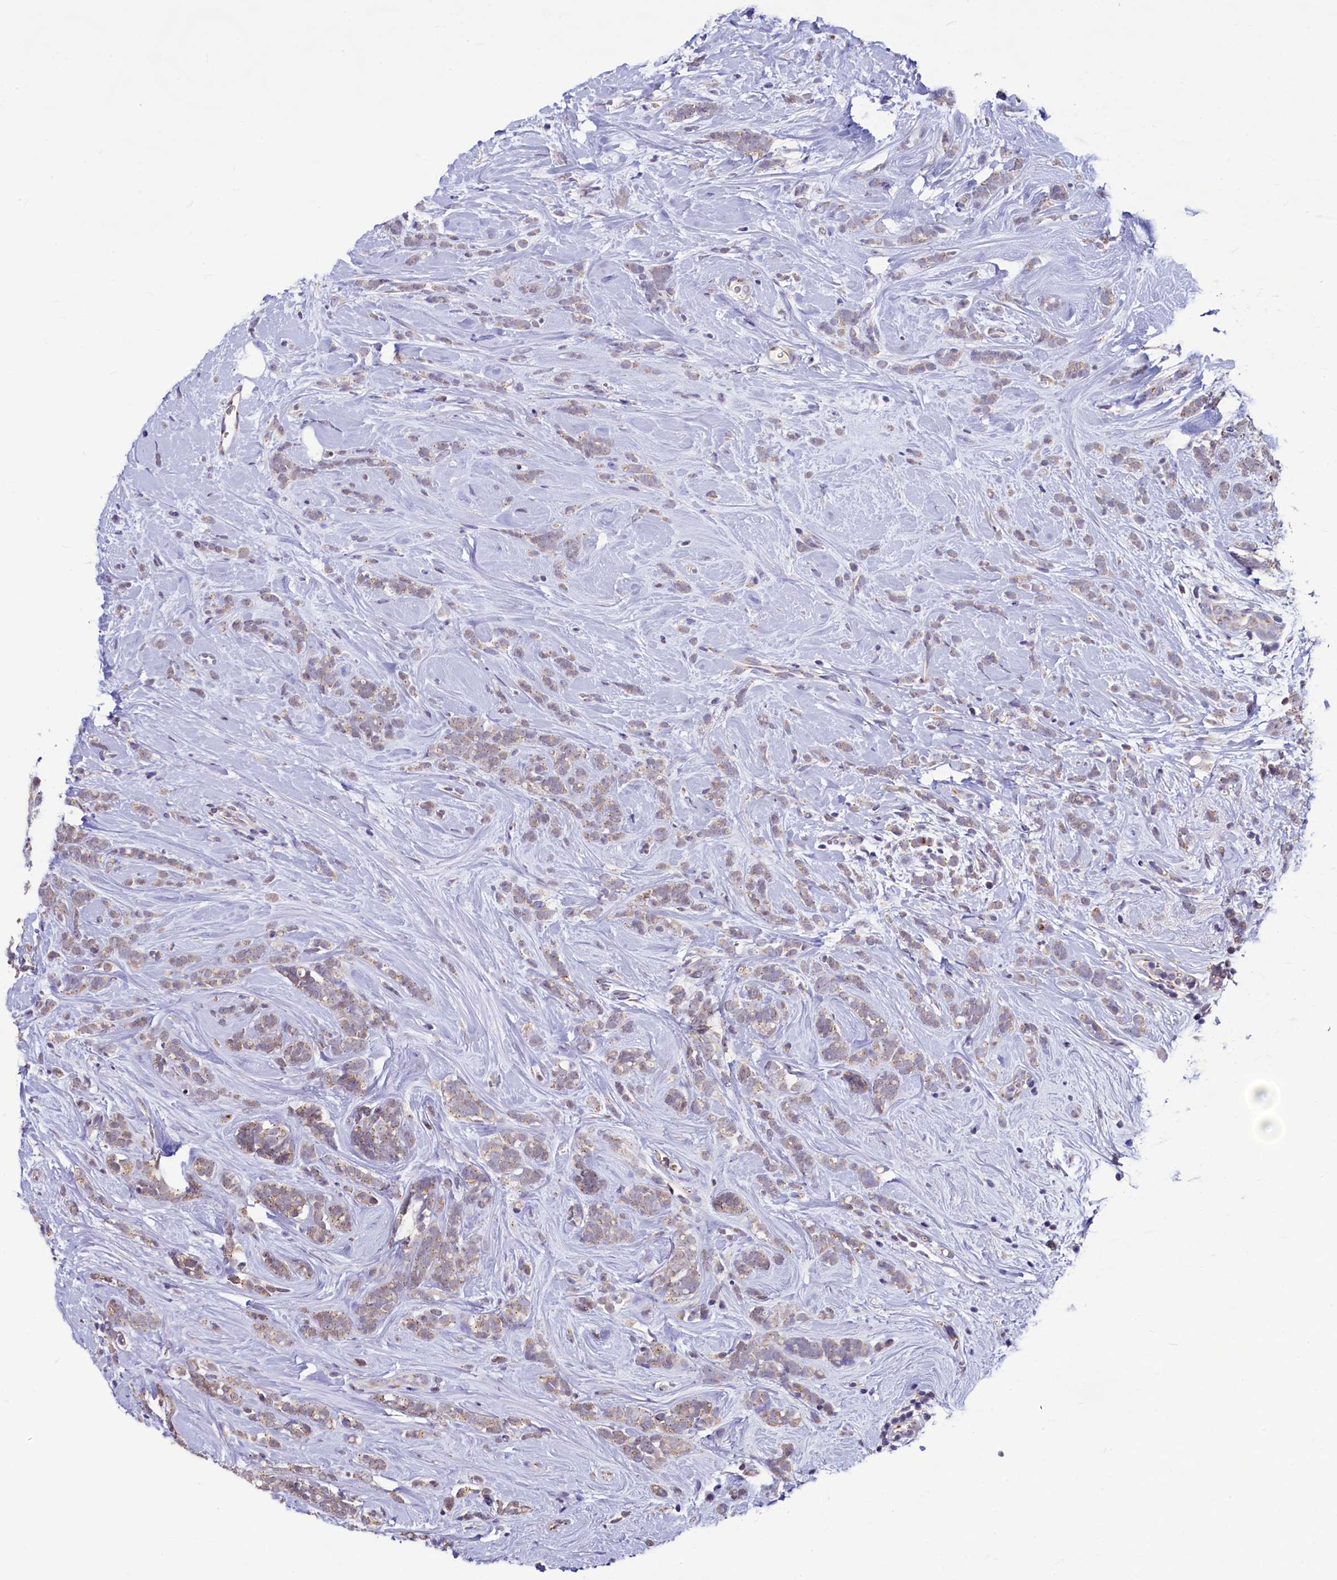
{"staining": {"intensity": "weak", "quantity": ">75%", "location": "cytoplasmic/membranous"}, "tissue": "breast cancer", "cell_type": "Tumor cells", "image_type": "cancer", "snomed": [{"axis": "morphology", "description": "Lobular carcinoma"}, {"axis": "topography", "description": "Breast"}], "caption": "Breast lobular carcinoma stained with a brown dye reveals weak cytoplasmic/membranous positive staining in about >75% of tumor cells.", "gene": "SEC24C", "patient": {"sex": "female", "age": 58}}